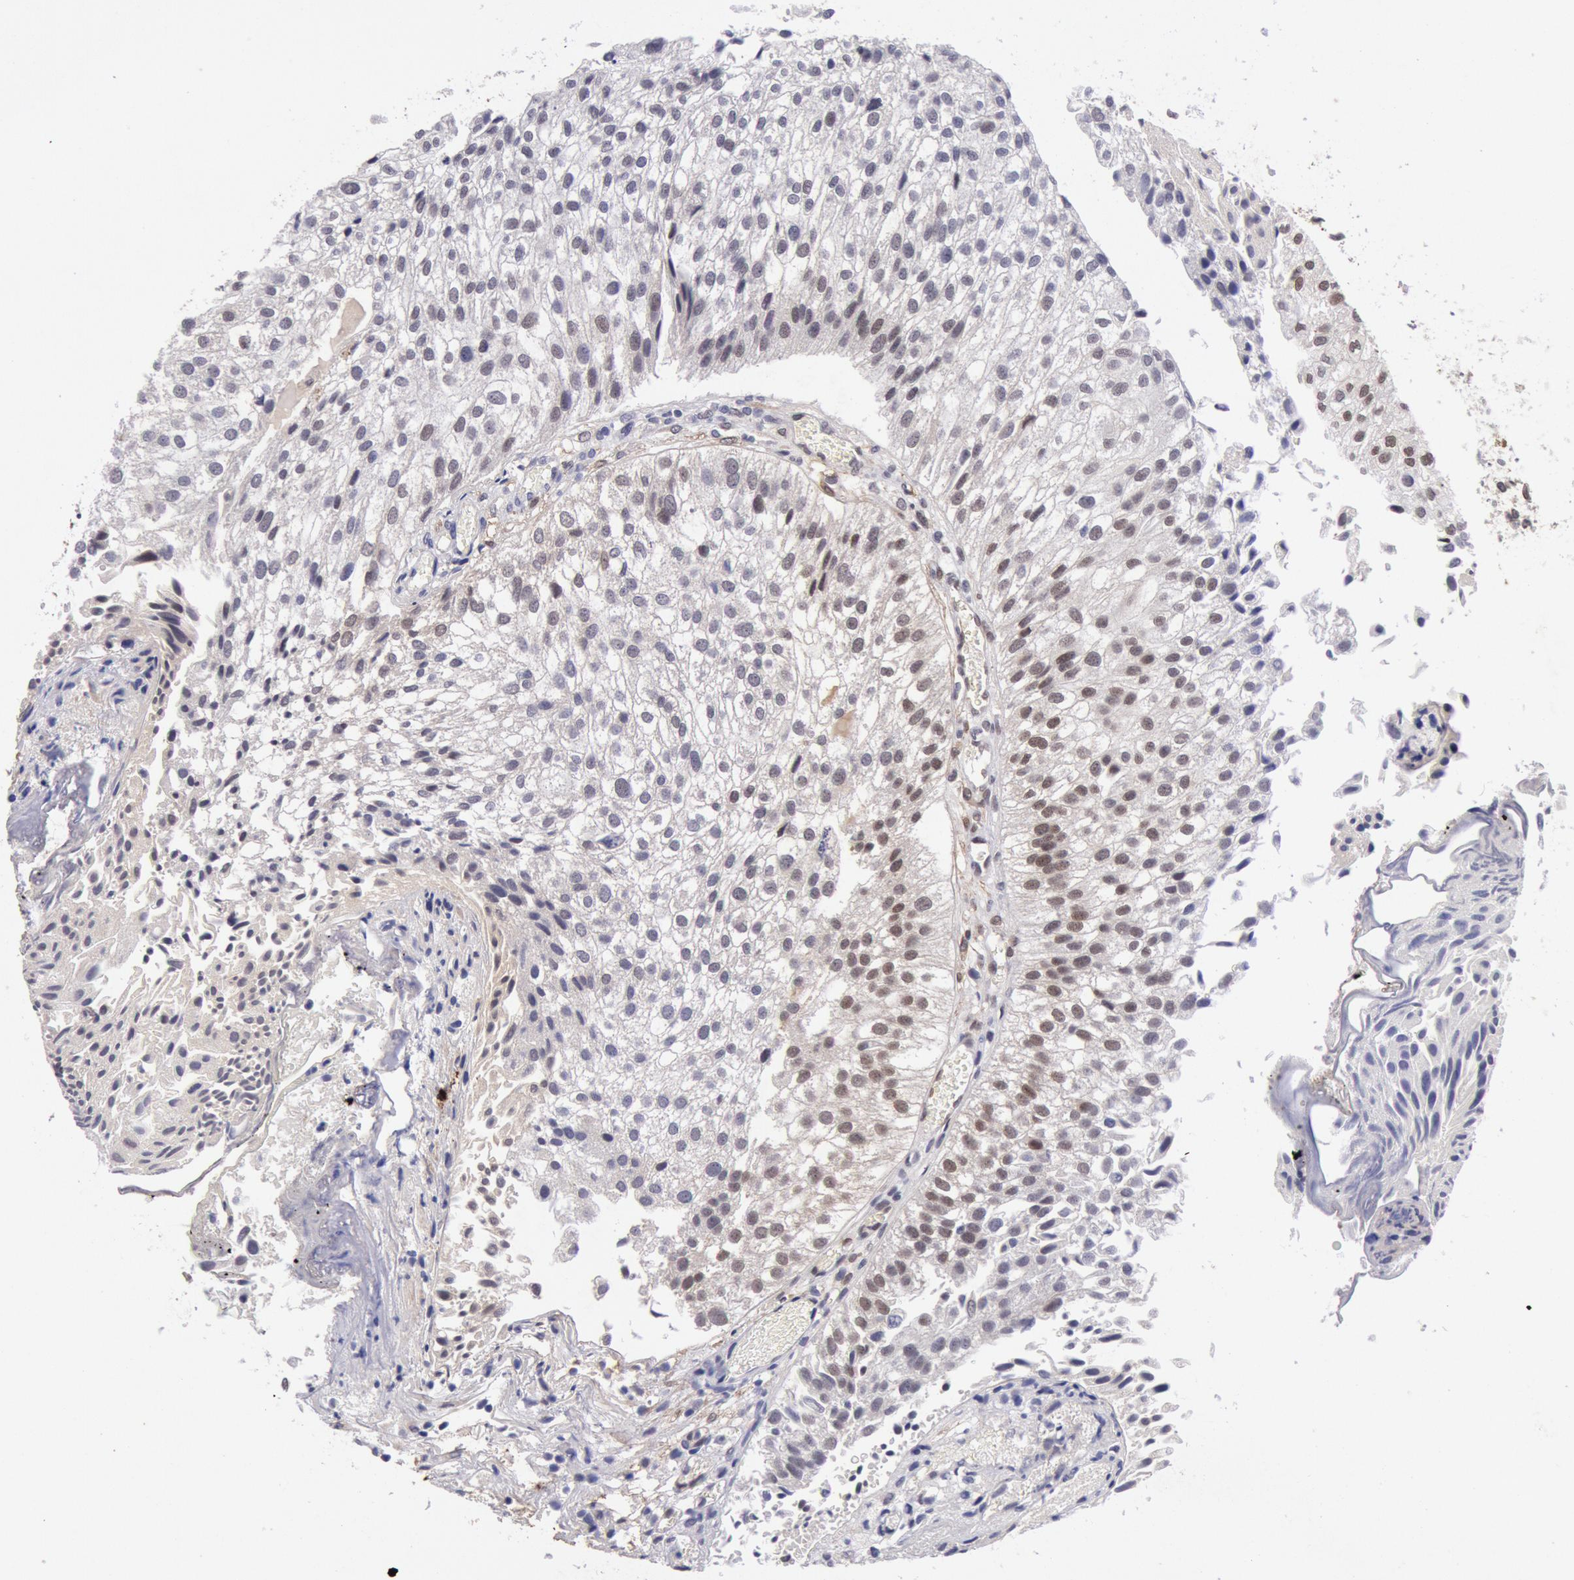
{"staining": {"intensity": "moderate", "quantity": "25%-75%", "location": "nuclear"}, "tissue": "urothelial cancer", "cell_type": "Tumor cells", "image_type": "cancer", "snomed": [{"axis": "morphology", "description": "Urothelial carcinoma, Low grade"}, {"axis": "topography", "description": "Urinary bladder"}], "caption": "Protein staining of urothelial cancer tissue displays moderate nuclear positivity in approximately 25%-75% of tumor cells.", "gene": "CDKN2B", "patient": {"sex": "female", "age": 89}}